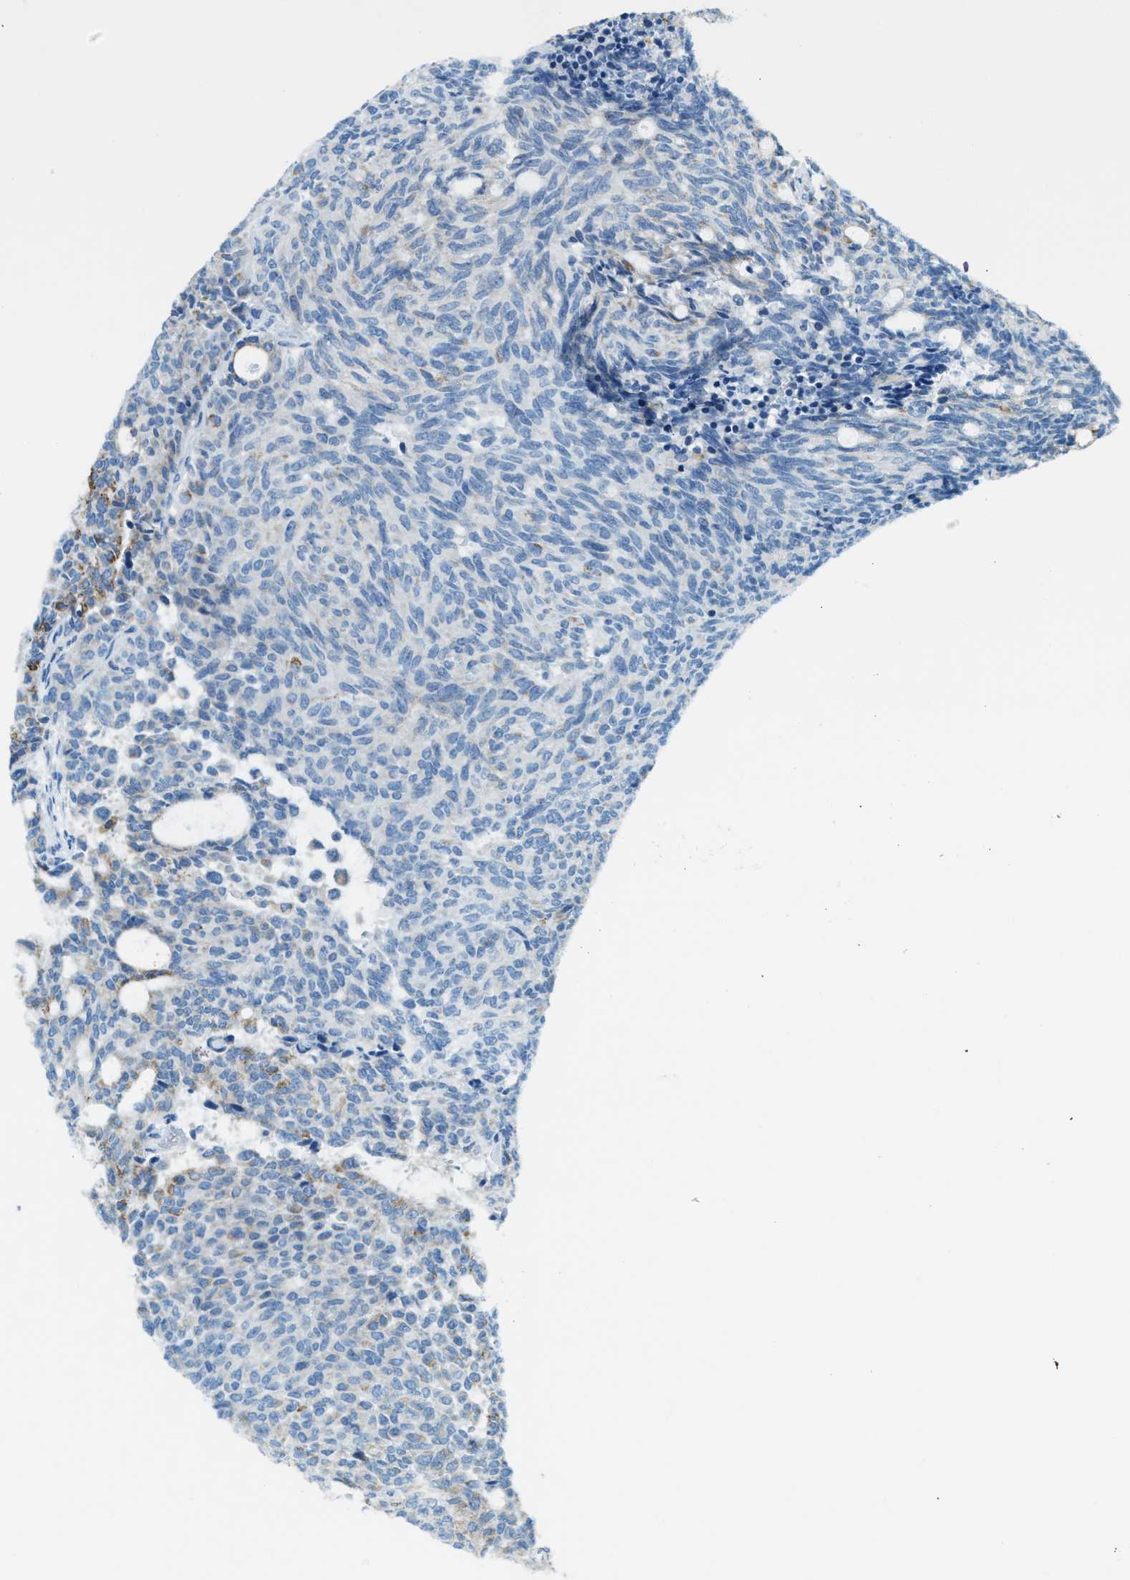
{"staining": {"intensity": "negative", "quantity": "none", "location": "none"}, "tissue": "carcinoid", "cell_type": "Tumor cells", "image_type": "cancer", "snomed": [{"axis": "morphology", "description": "Carcinoid, malignant, NOS"}, {"axis": "topography", "description": "Pancreas"}], "caption": "IHC micrograph of neoplastic tissue: carcinoid stained with DAB demonstrates no significant protein staining in tumor cells.", "gene": "MATCAP2", "patient": {"sex": "female", "age": 54}}